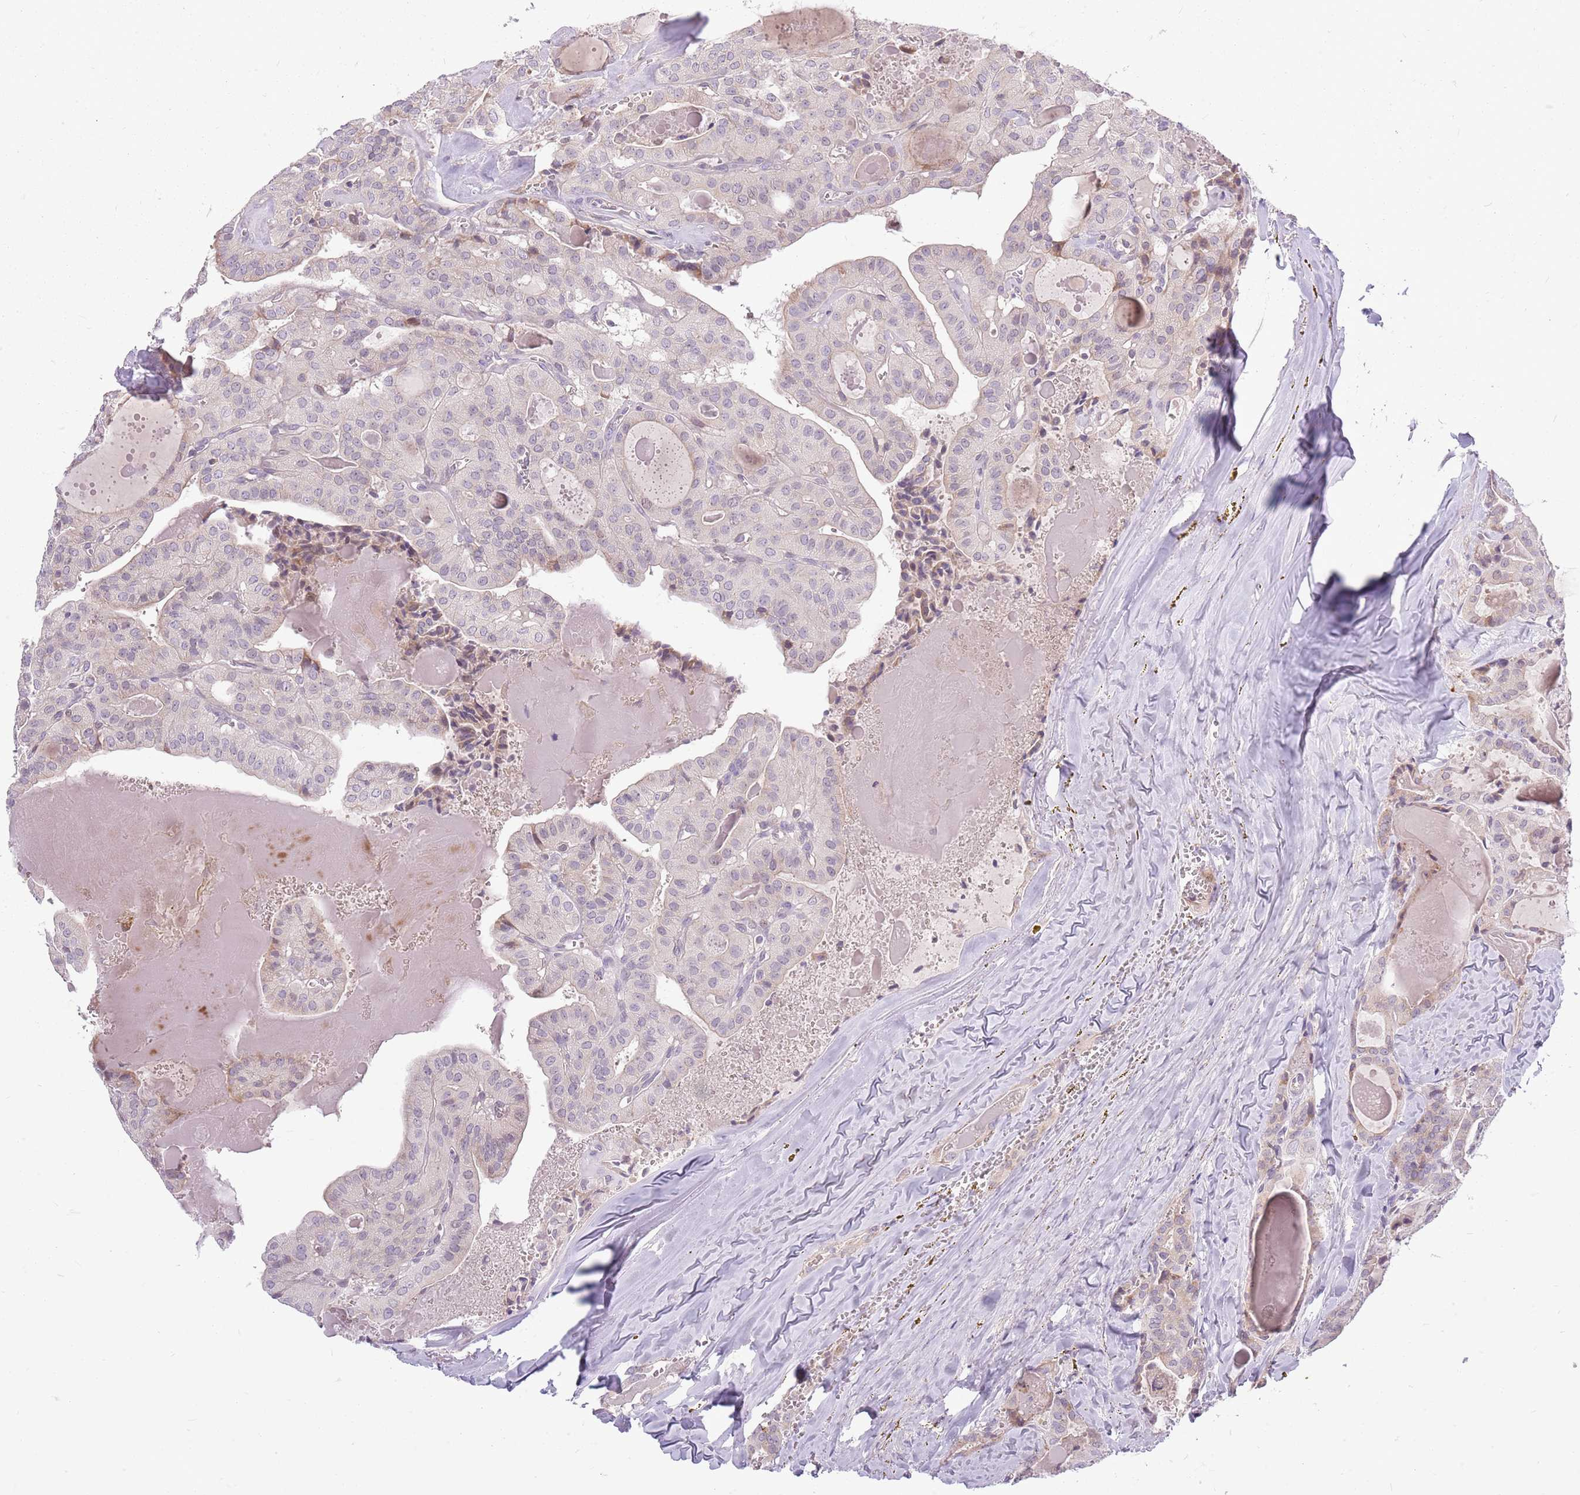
{"staining": {"intensity": "negative", "quantity": "none", "location": "none"}, "tissue": "thyroid cancer", "cell_type": "Tumor cells", "image_type": "cancer", "snomed": [{"axis": "morphology", "description": "Papillary adenocarcinoma, NOS"}, {"axis": "topography", "description": "Thyroid gland"}], "caption": "Thyroid cancer (papillary adenocarcinoma) was stained to show a protein in brown. There is no significant staining in tumor cells.", "gene": "PPP1R27", "patient": {"sex": "male", "age": 52}}